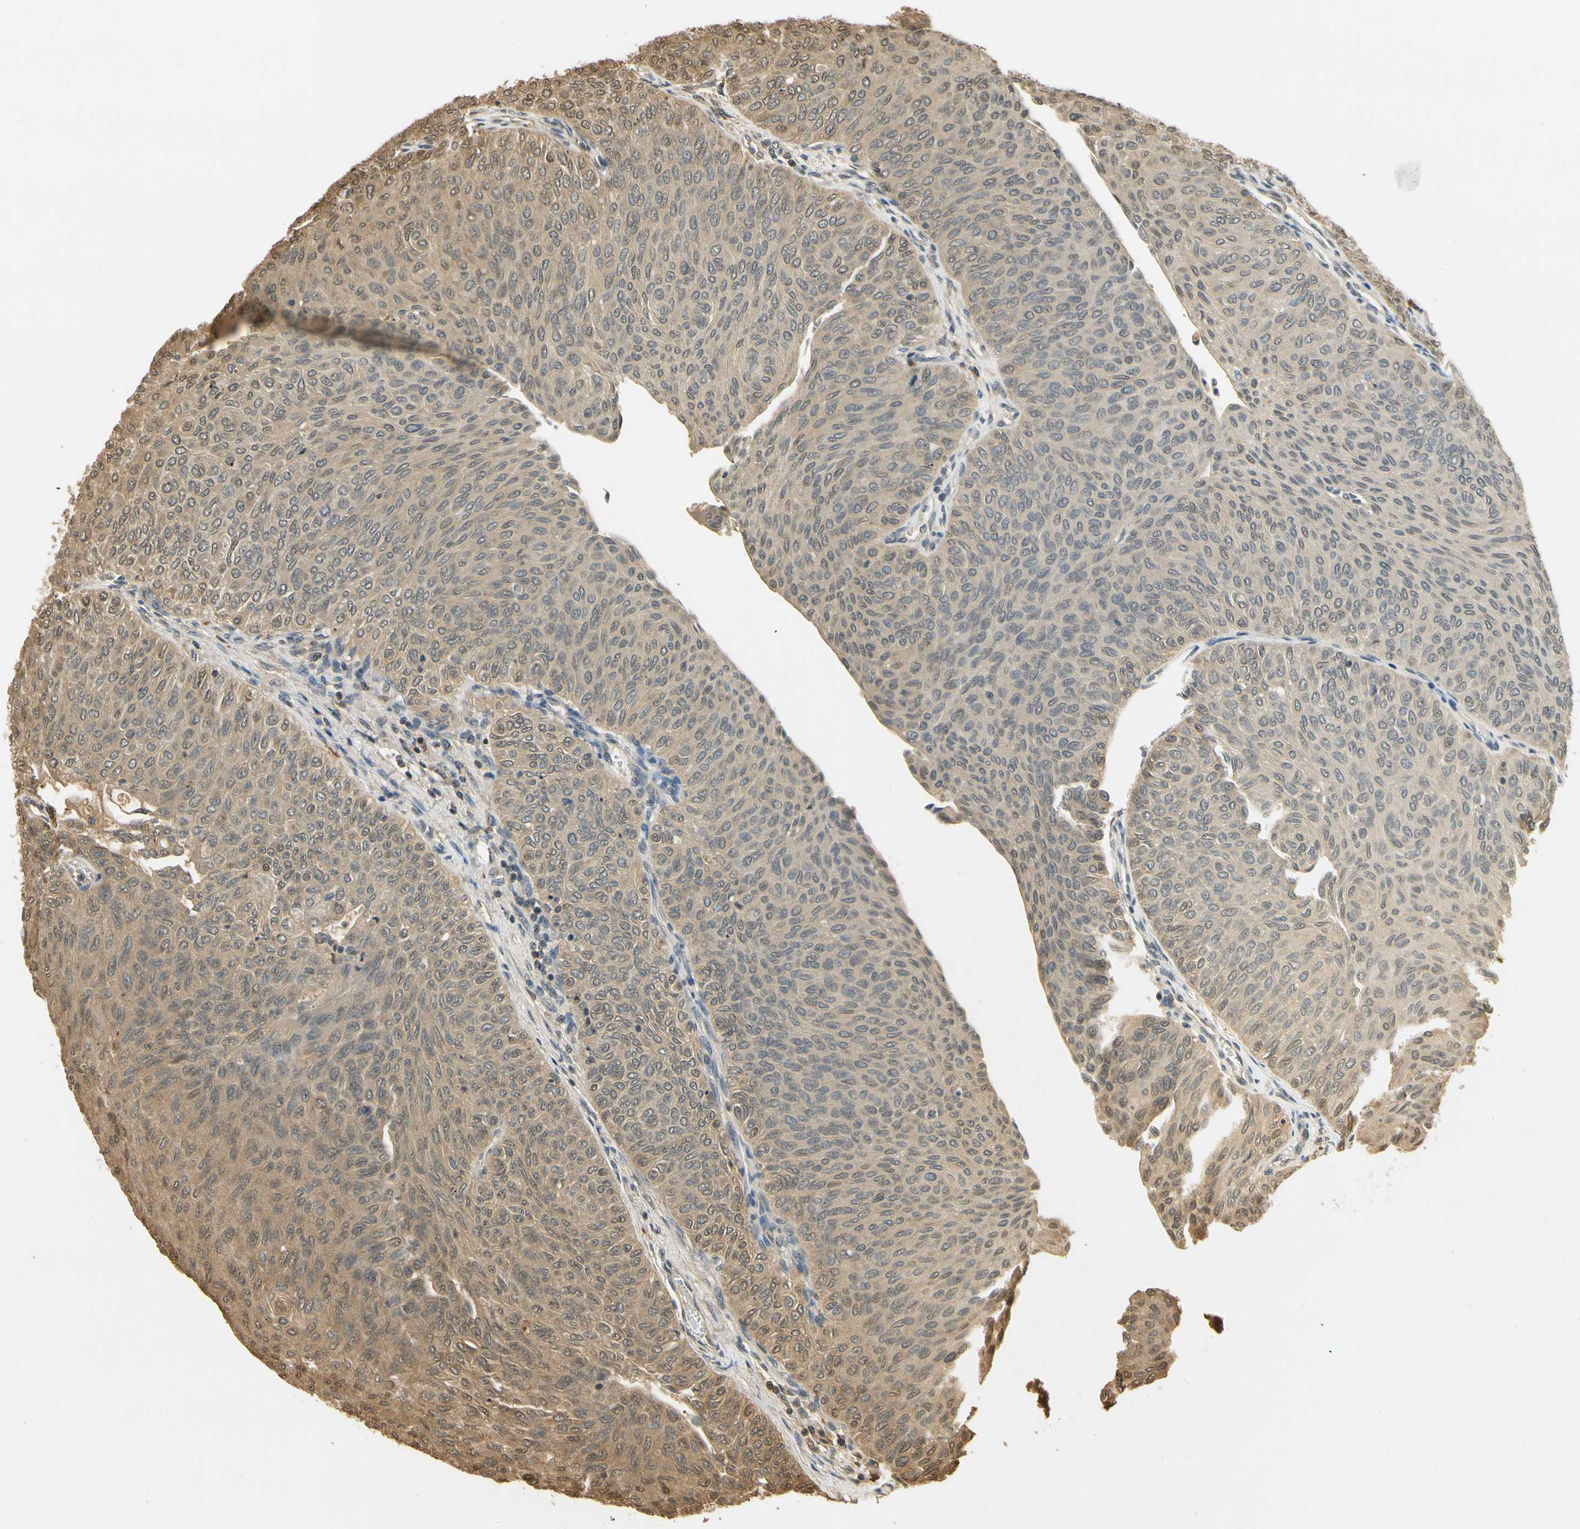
{"staining": {"intensity": "moderate", "quantity": ">75%", "location": "cytoplasmic/membranous"}, "tissue": "urothelial cancer", "cell_type": "Tumor cells", "image_type": "cancer", "snomed": [{"axis": "morphology", "description": "Urothelial carcinoma, Low grade"}, {"axis": "topography", "description": "Urinary bladder"}], "caption": "Immunohistochemistry (IHC) of urothelial carcinoma (low-grade) demonstrates medium levels of moderate cytoplasmic/membranous expression in about >75% of tumor cells.", "gene": "SOD1", "patient": {"sex": "male", "age": 78}}